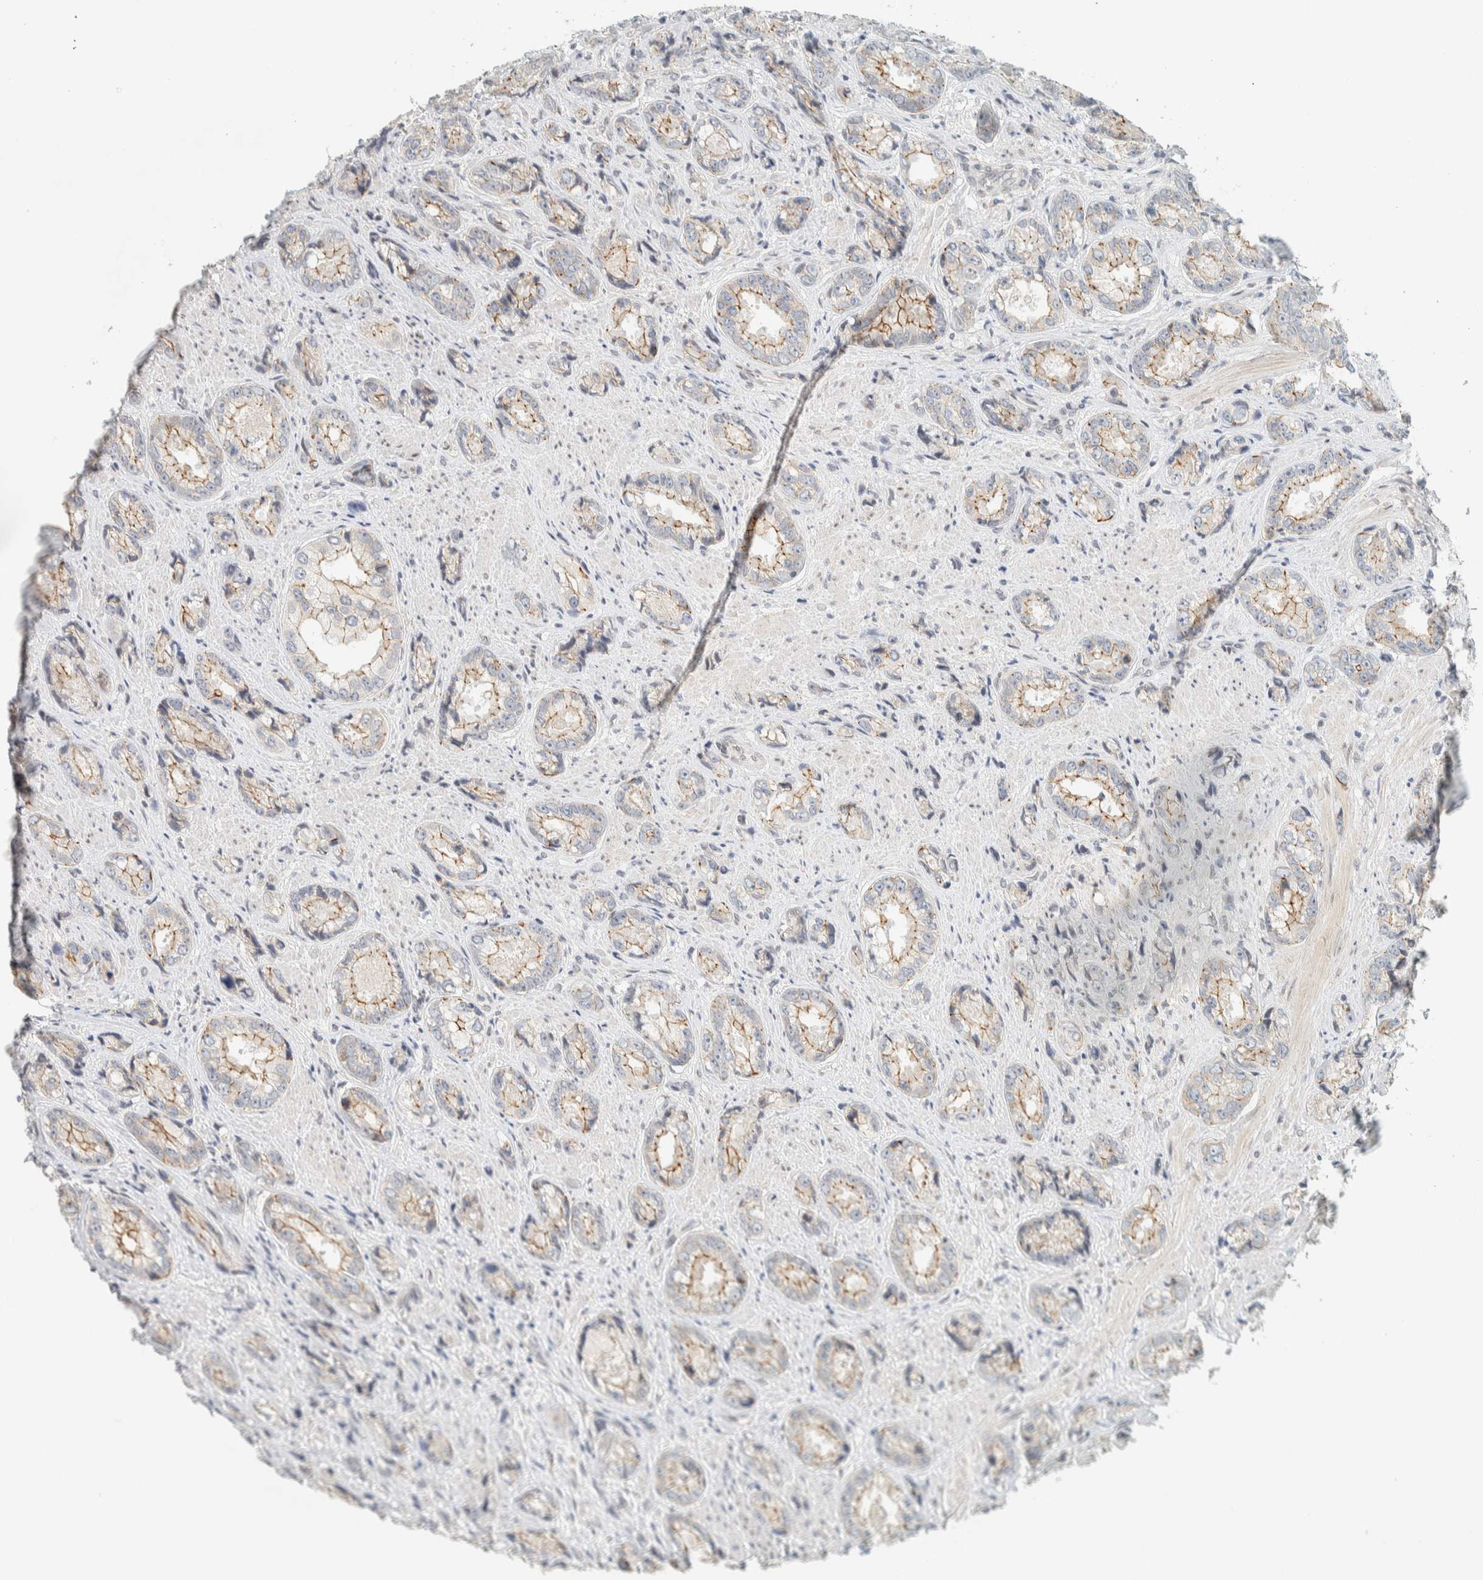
{"staining": {"intensity": "weak", "quantity": "25%-75%", "location": "cytoplasmic/membranous"}, "tissue": "prostate cancer", "cell_type": "Tumor cells", "image_type": "cancer", "snomed": [{"axis": "morphology", "description": "Adenocarcinoma, High grade"}, {"axis": "topography", "description": "Prostate"}], "caption": "There is low levels of weak cytoplasmic/membranous expression in tumor cells of prostate adenocarcinoma (high-grade), as demonstrated by immunohistochemical staining (brown color).", "gene": "C1QTNF12", "patient": {"sex": "male", "age": 61}}